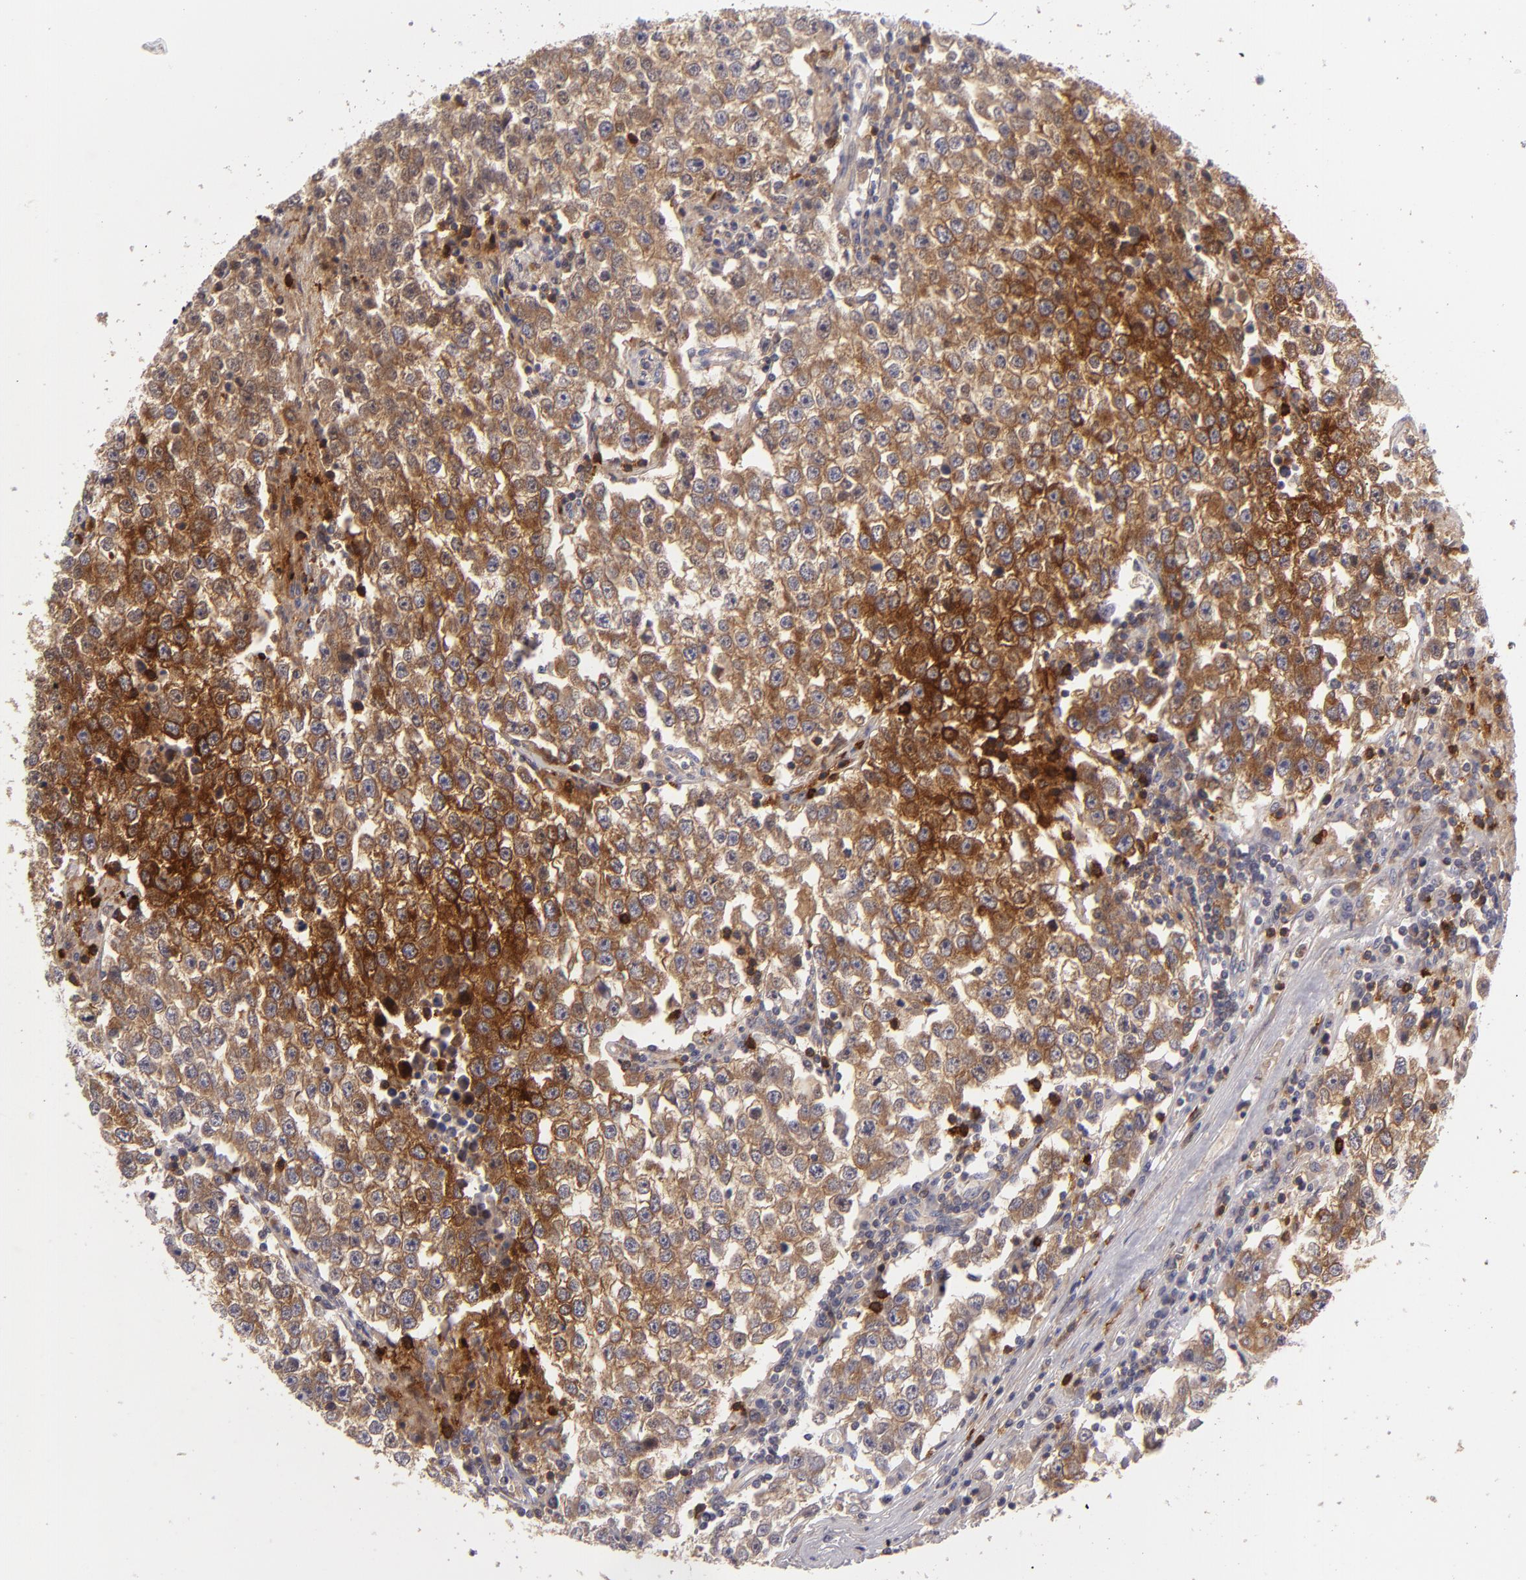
{"staining": {"intensity": "strong", "quantity": ">75%", "location": "cytoplasmic/membranous"}, "tissue": "testis cancer", "cell_type": "Tumor cells", "image_type": "cancer", "snomed": [{"axis": "morphology", "description": "Seminoma, NOS"}, {"axis": "topography", "description": "Testis"}], "caption": "Strong cytoplasmic/membranous expression for a protein is appreciated in approximately >75% of tumor cells of testis seminoma using immunohistochemistry (IHC).", "gene": "MMP10", "patient": {"sex": "male", "age": 36}}